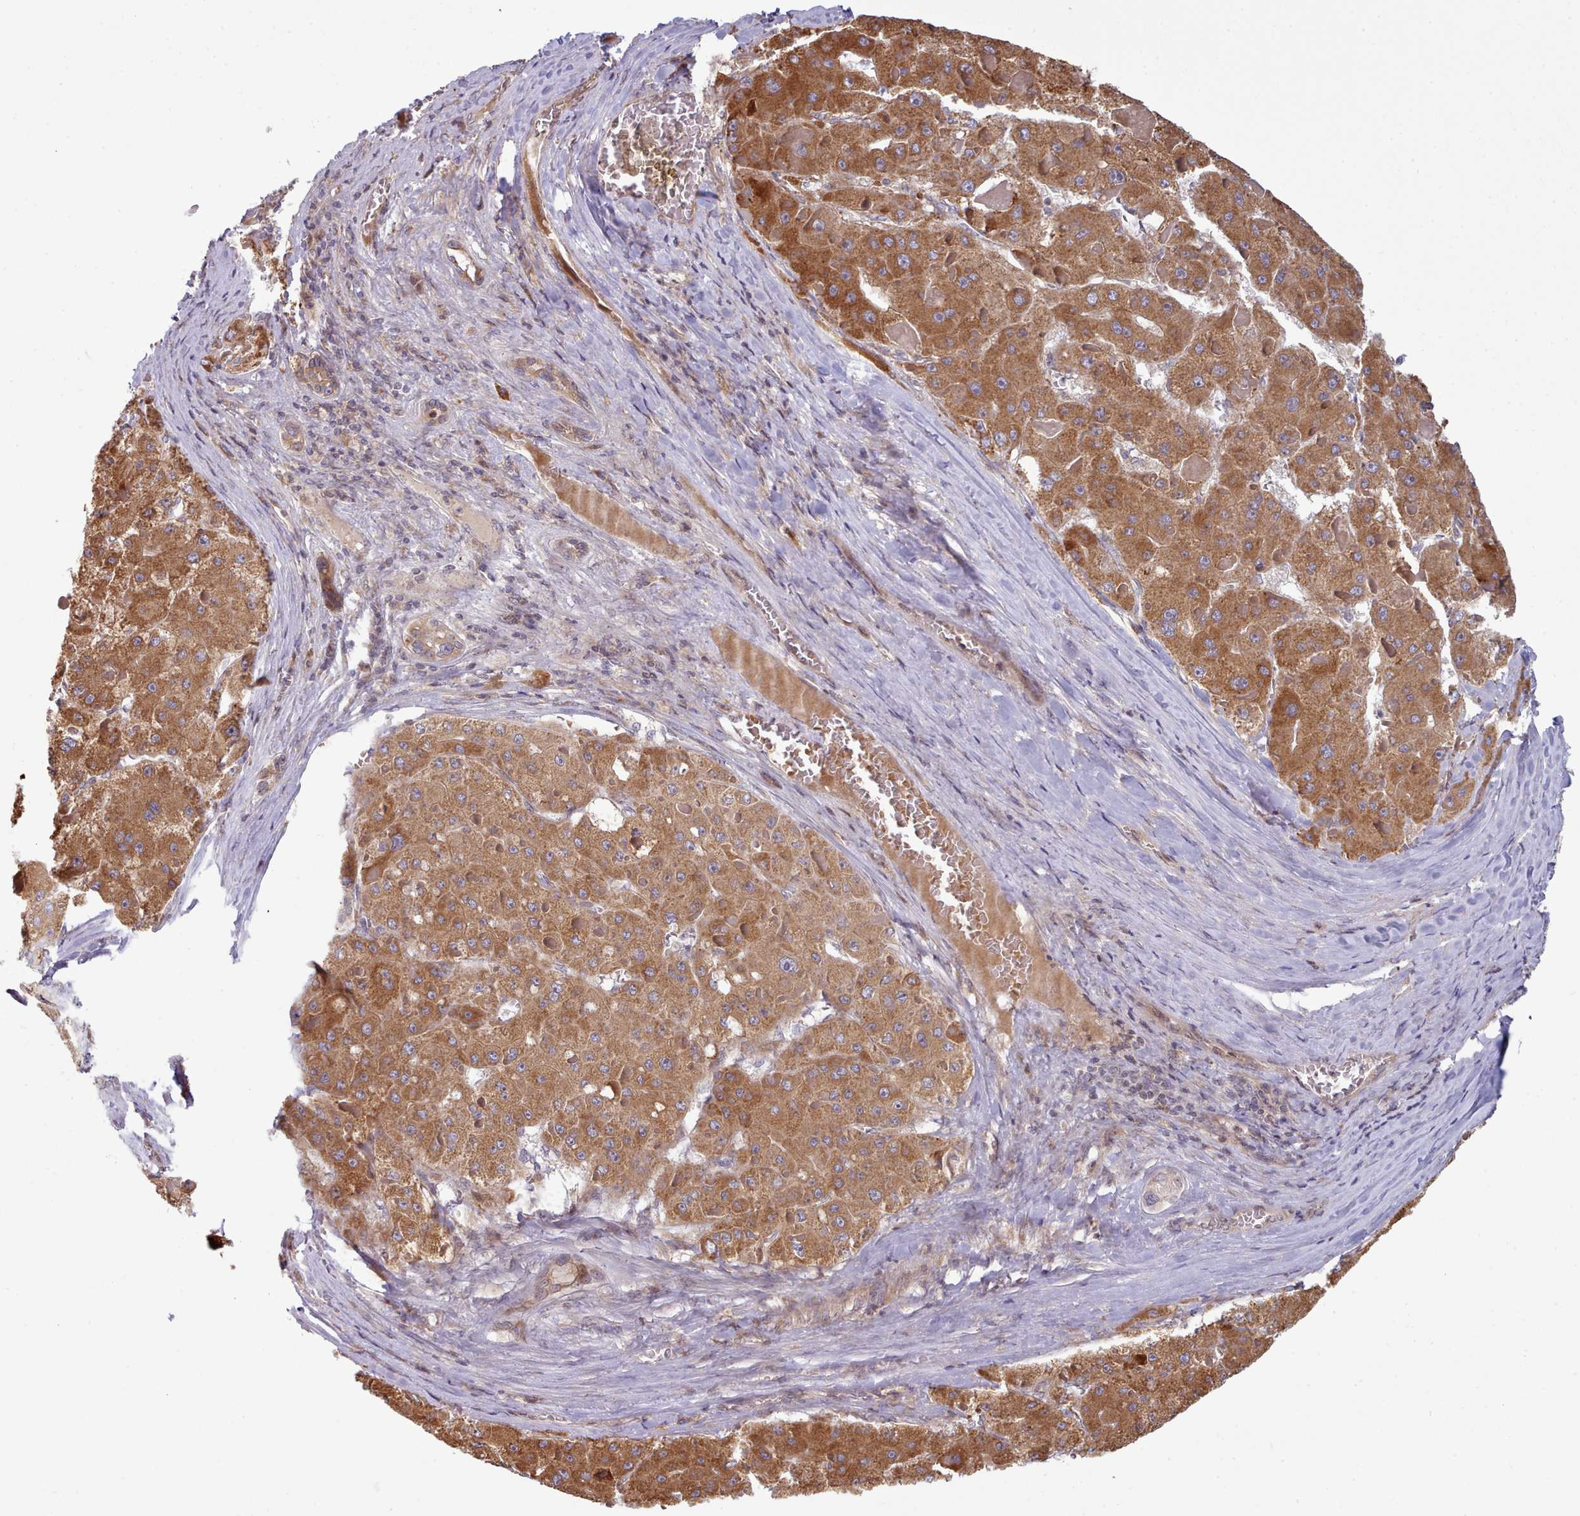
{"staining": {"intensity": "moderate", "quantity": ">75%", "location": "cytoplasmic/membranous"}, "tissue": "liver cancer", "cell_type": "Tumor cells", "image_type": "cancer", "snomed": [{"axis": "morphology", "description": "Carcinoma, Hepatocellular, NOS"}, {"axis": "topography", "description": "Liver"}], "caption": "Human liver hepatocellular carcinoma stained for a protein (brown) reveals moderate cytoplasmic/membranous positive expression in approximately >75% of tumor cells.", "gene": "TRIM26", "patient": {"sex": "female", "age": 73}}